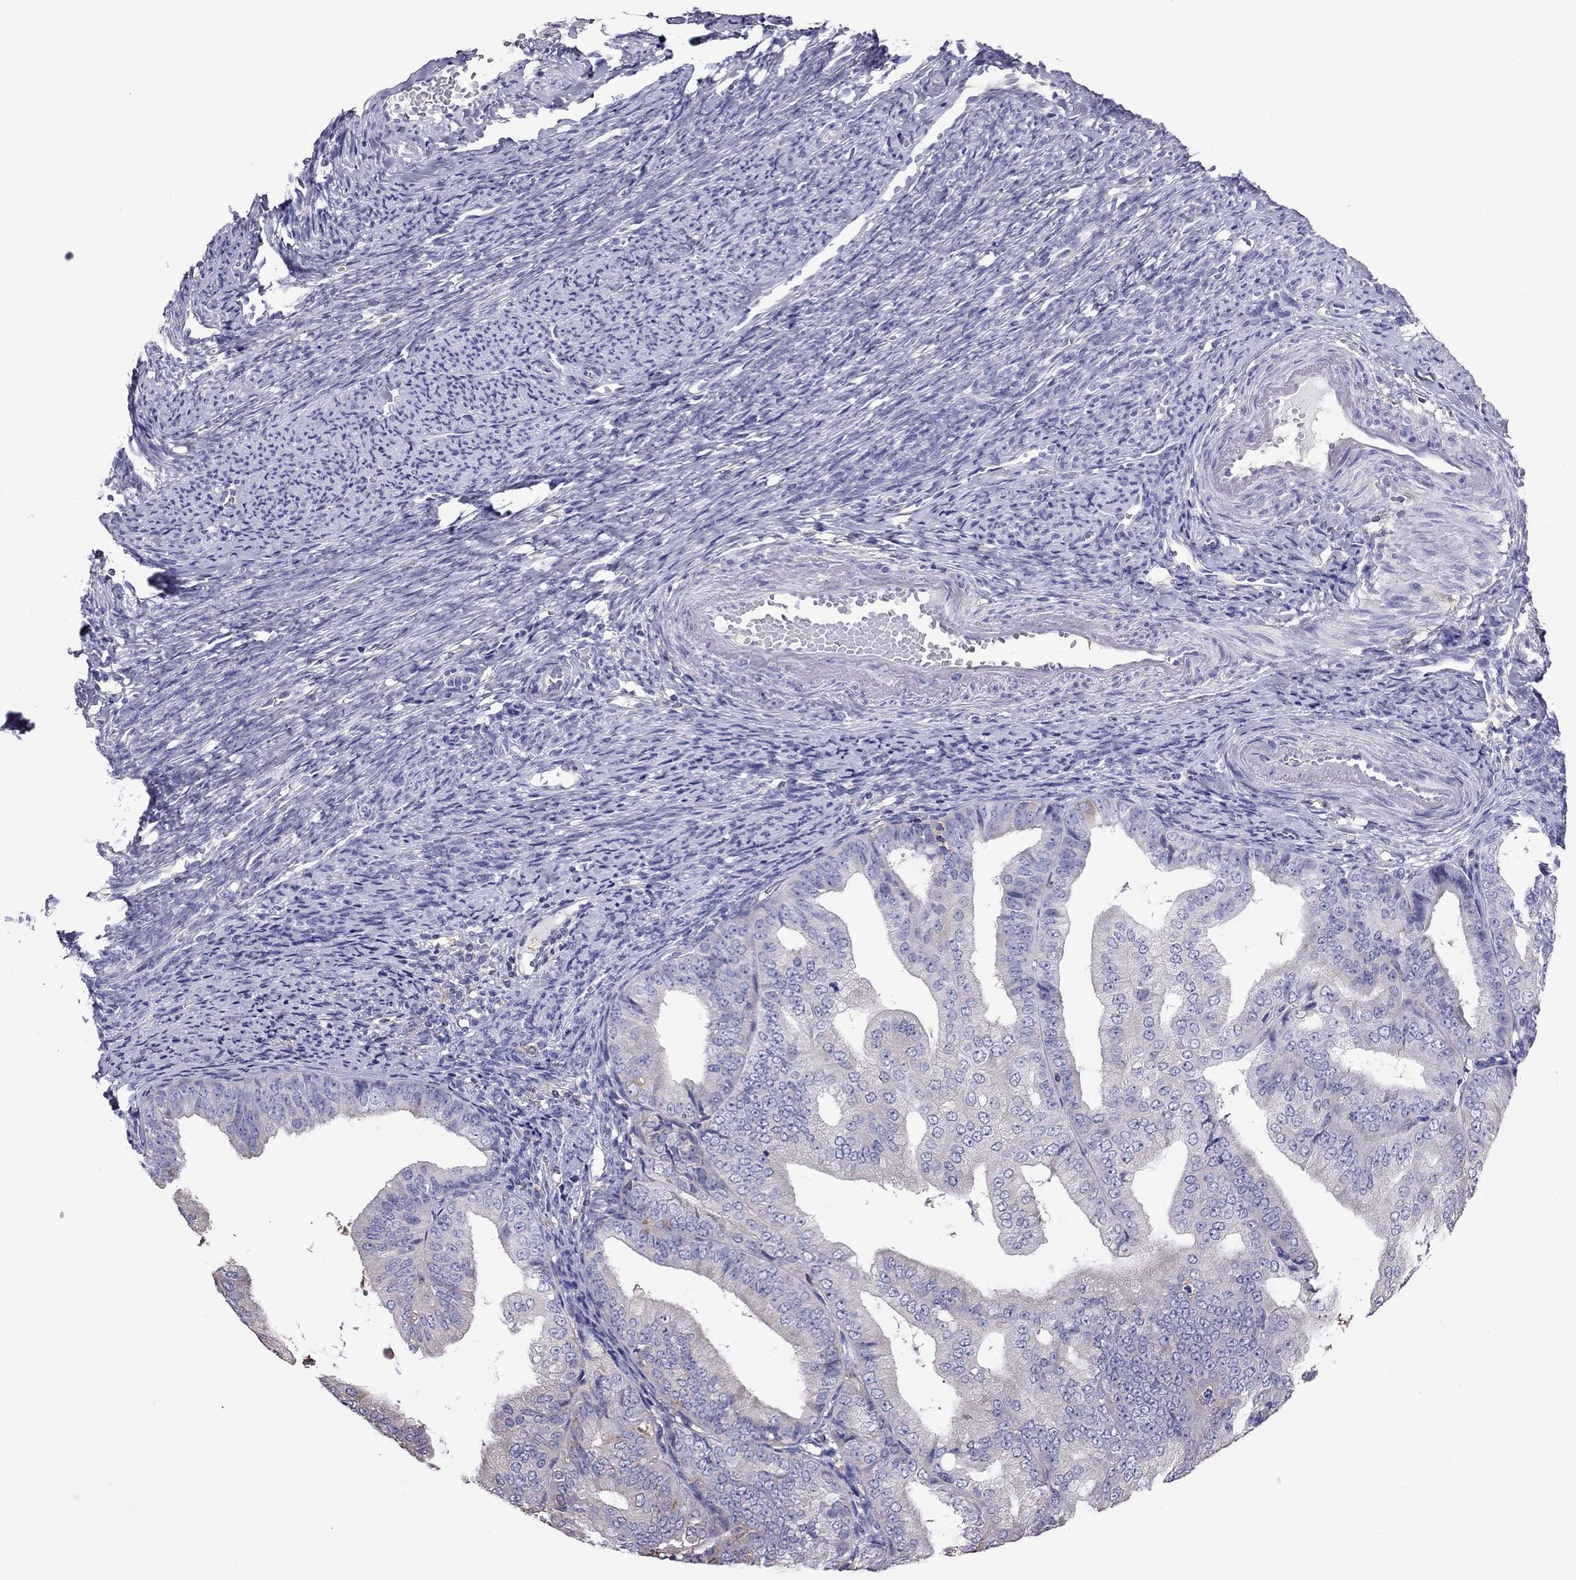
{"staining": {"intensity": "negative", "quantity": "none", "location": "none"}, "tissue": "endometrial cancer", "cell_type": "Tumor cells", "image_type": "cancer", "snomed": [{"axis": "morphology", "description": "Adenocarcinoma, NOS"}, {"axis": "topography", "description": "Endometrium"}], "caption": "High magnification brightfield microscopy of endometrial cancer stained with DAB (3,3'-diaminobenzidine) (brown) and counterstained with hematoxylin (blue): tumor cells show no significant expression.", "gene": "TEX22", "patient": {"sex": "female", "age": 63}}